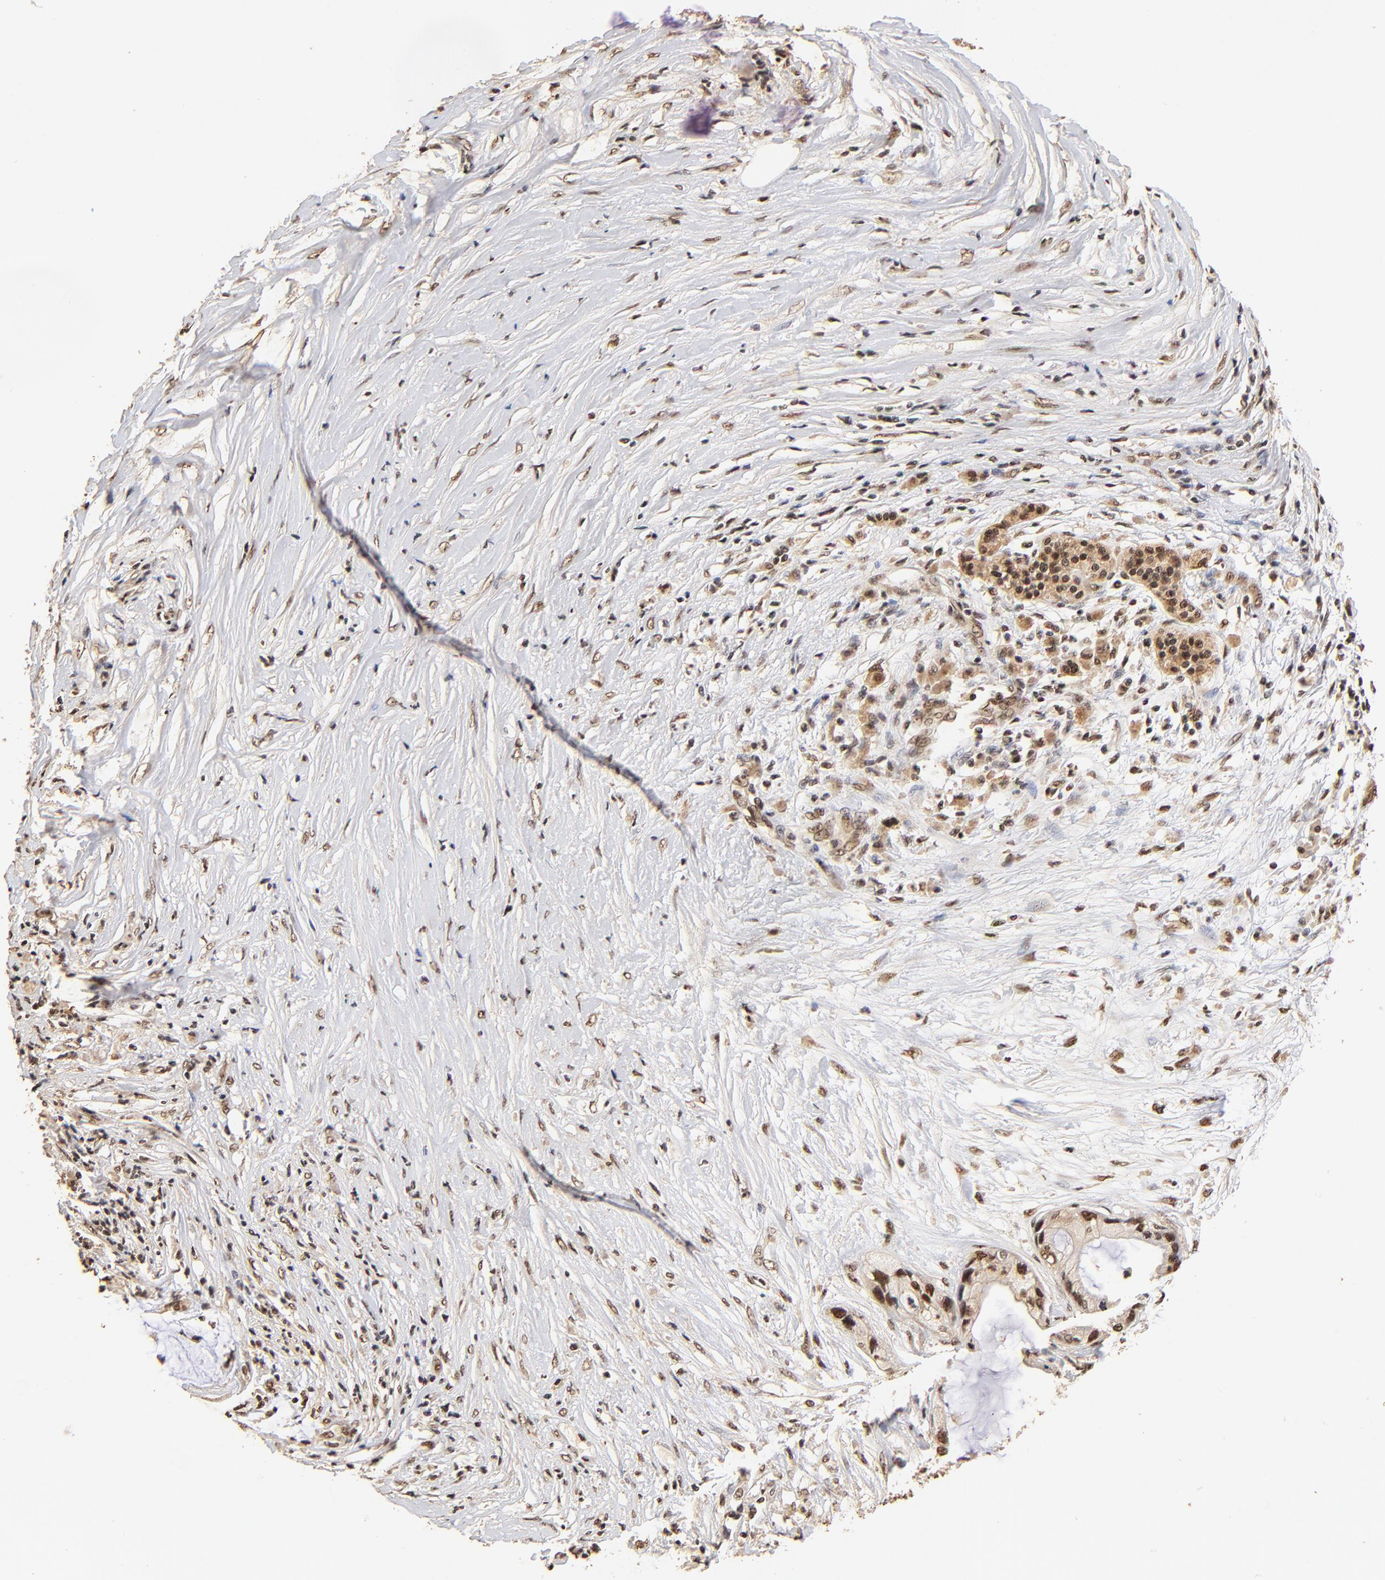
{"staining": {"intensity": "strong", "quantity": ">75%", "location": "cytoplasmic/membranous,nuclear"}, "tissue": "pancreatic cancer", "cell_type": "Tumor cells", "image_type": "cancer", "snomed": [{"axis": "morphology", "description": "Adenocarcinoma, NOS"}, {"axis": "topography", "description": "Pancreas"}], "caption": "A brown stain labels strong cytoplasmic/membranous and nuclear expression of a protein in human adenocarcinoma (pancreatic) tumor cells.", "gene": "MED12", "patient": {"sex": "female", "age": 59}}